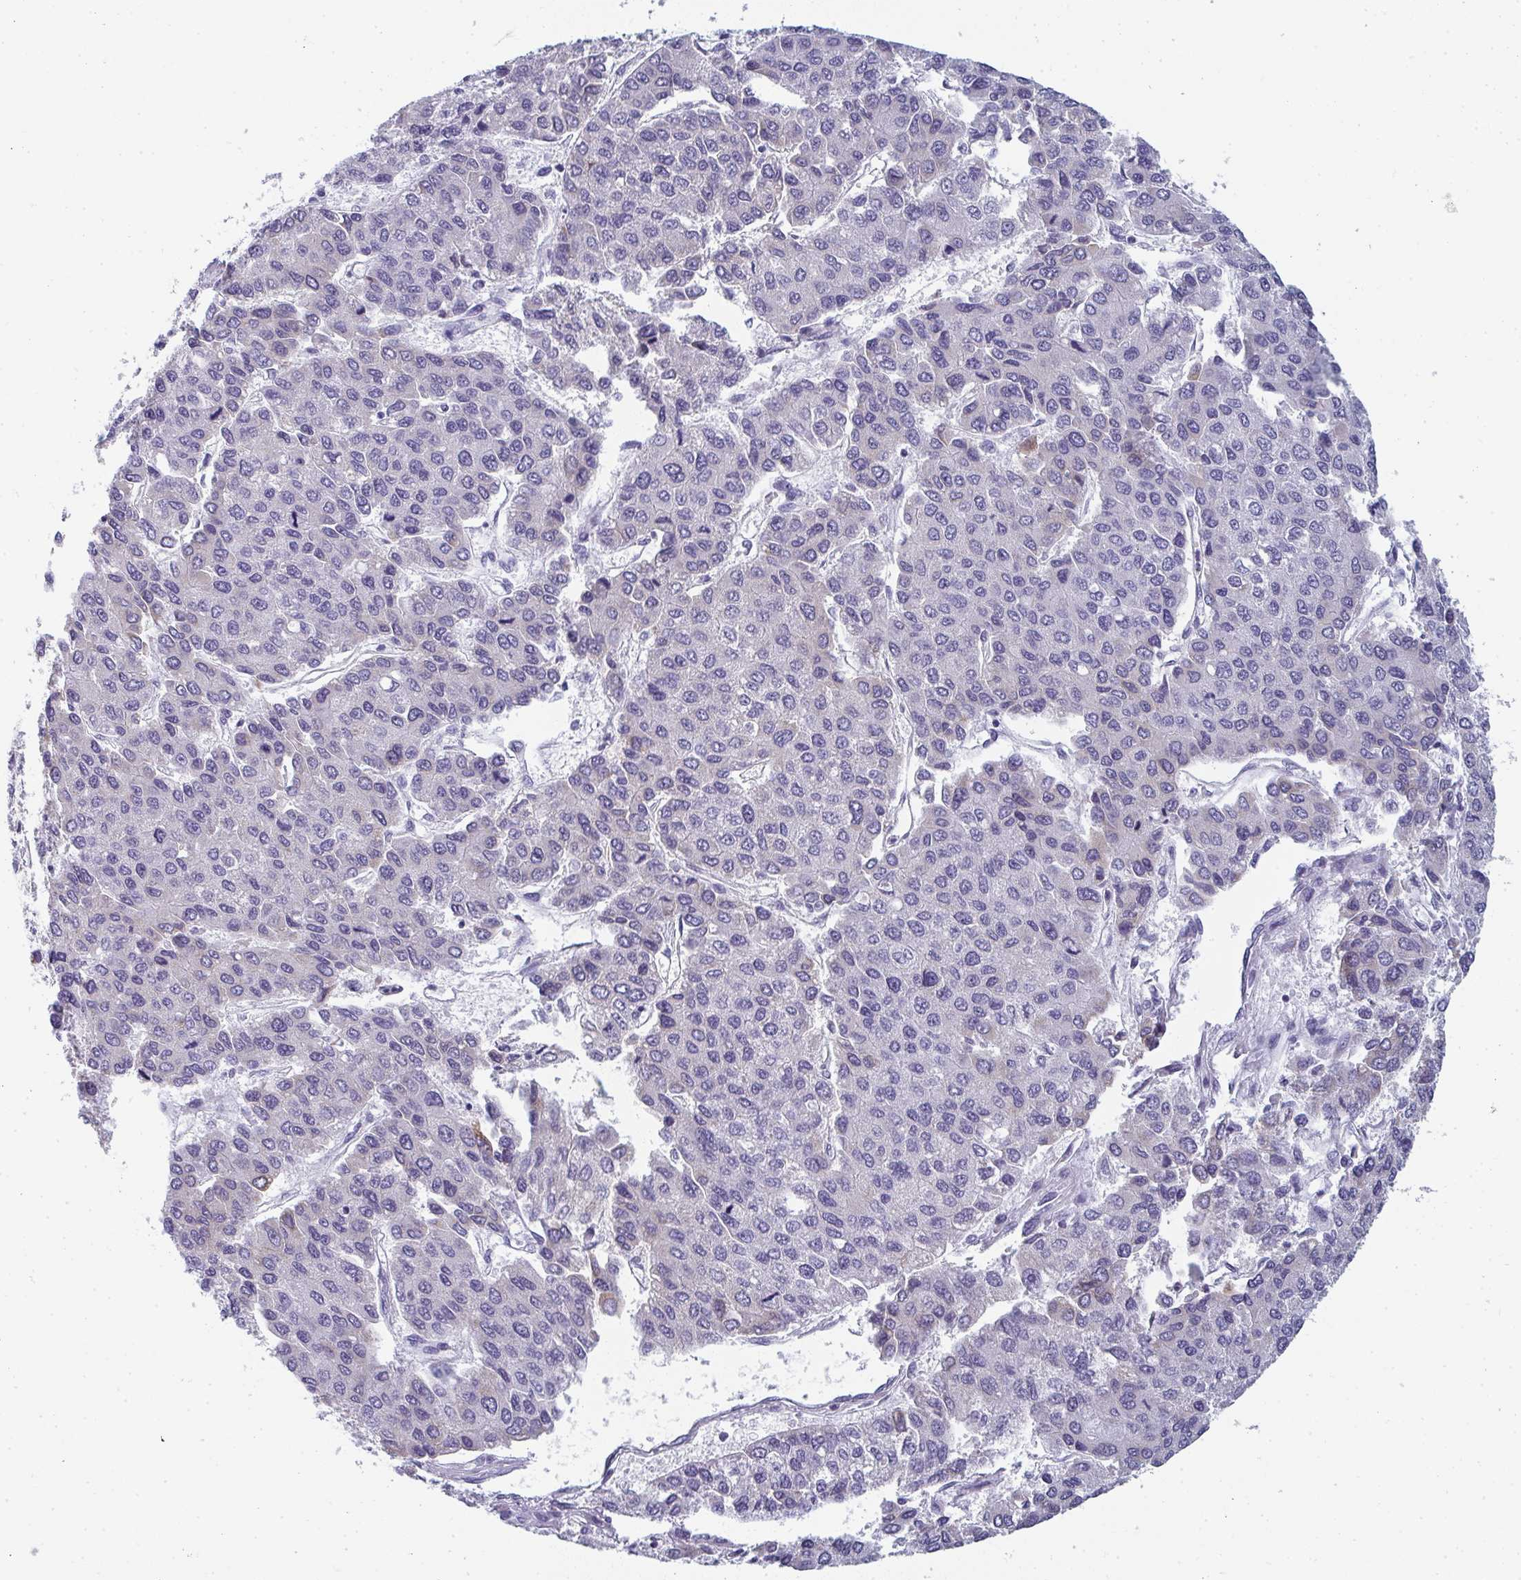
{"staining": {"intensity": "negative", "quantity": "none", "location": "none"}, "tissue": "liver cancer", "cell_type": "Tumor cells", "image_type": "cancer", "snomed": [{"axis": "morphology", "description": "Carcinoma, Hepatocellular, NOS"}, {"axis": "topography", "description": "Liver"}], "caption": "High magnification brightfield microscopy of liver hepatocellular carcinoma stained with DAB (brown) and counterstained with hematoxylin (blue): tumor cells show no significant positivity.", "gene": "SHROOM1", "patient": {"sex": "female", "age": 66}}